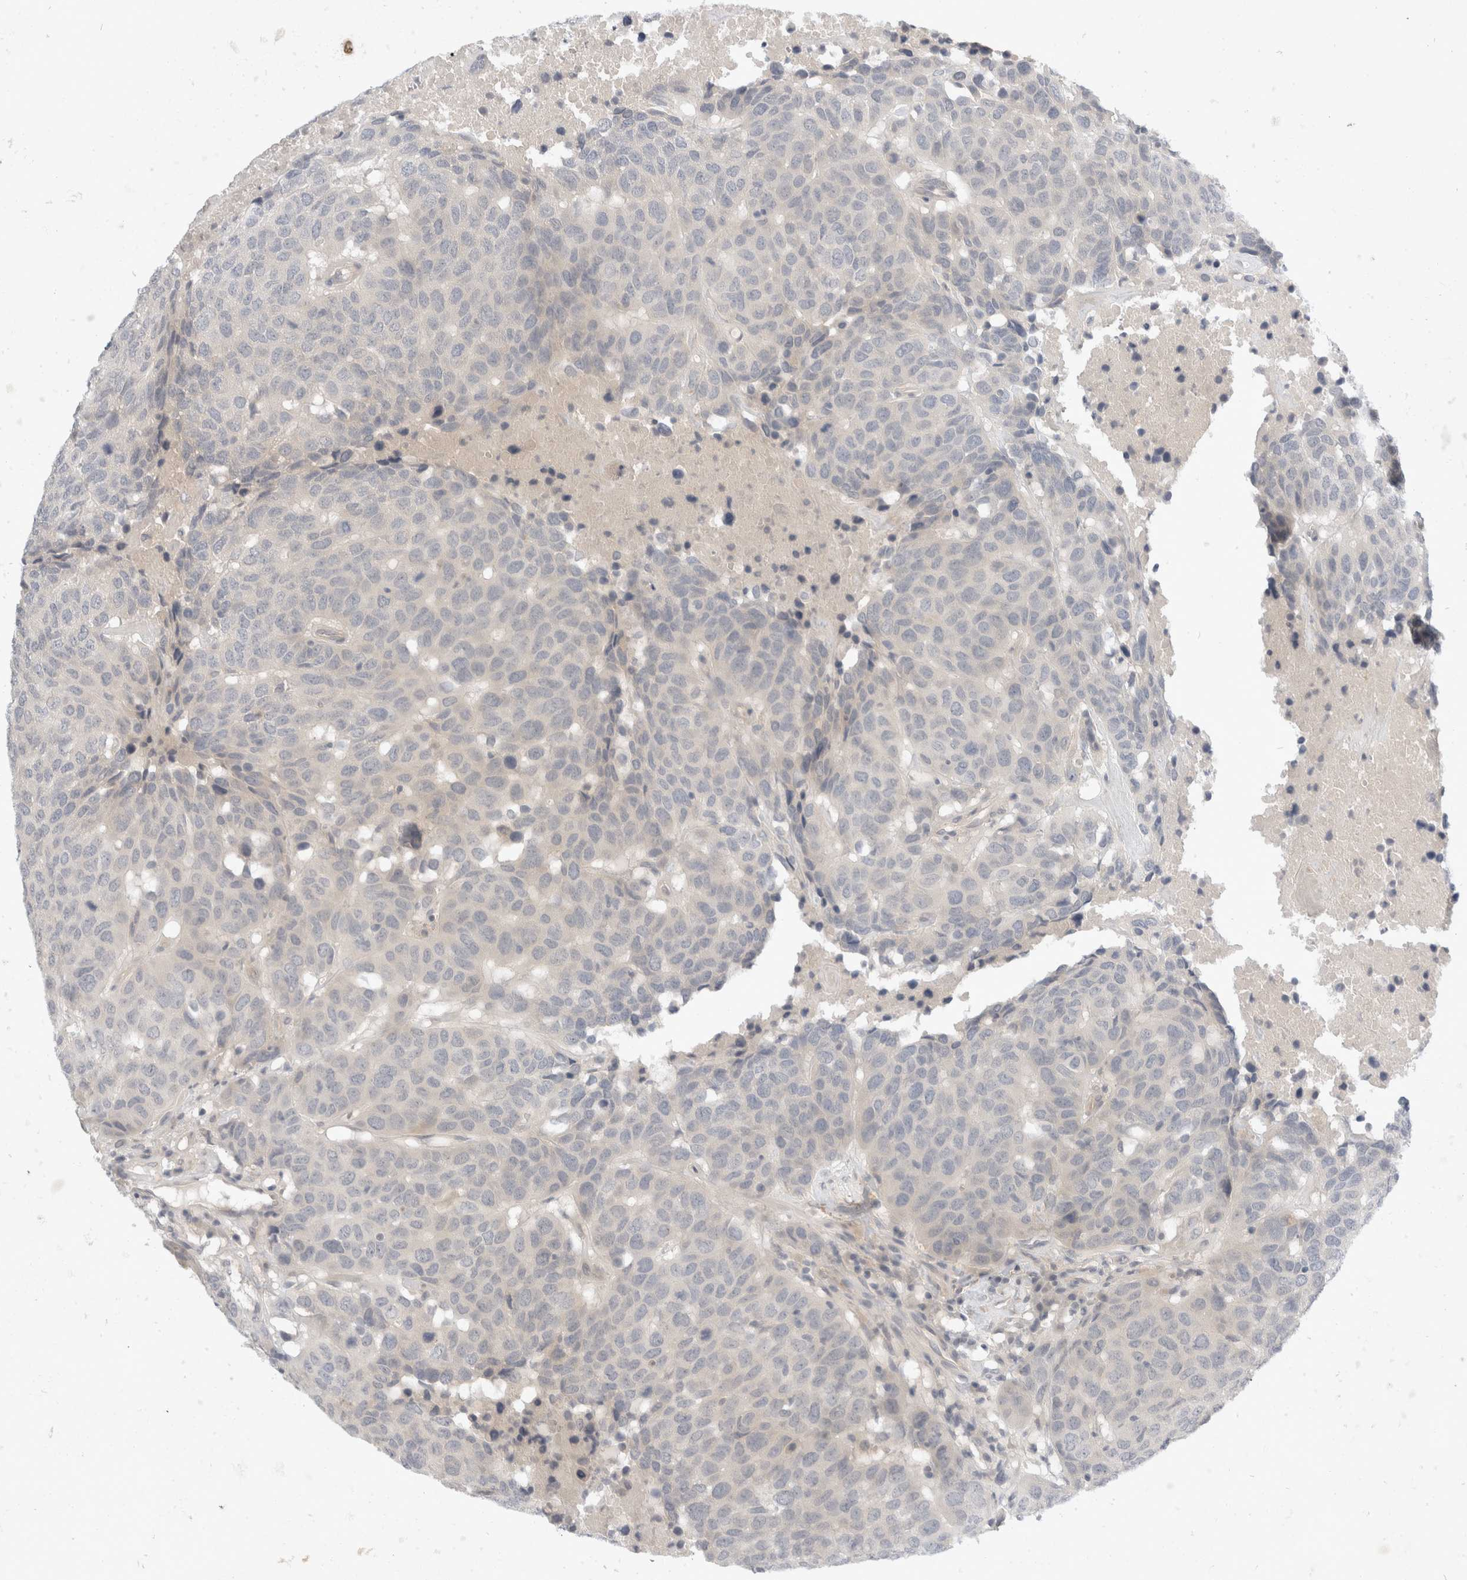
{"staining": {"intensity": "negative", "quantity": "none", "location": "none"}, "tissue": "head and neck cancer", "cell_type": "Tumor cells", "image_type": "cancer", "snomed": [{"axis": "morphology", "description": "Squamous cell carcinoma, NOS"}, {"axis": "topography", "description": "Head-Neck"}], "caption": "Tumor cells show no significant protein staining in squamous cell carcinoma (head and neck).", "gene": "TOM1L2", "patient": {"sex": "male", "age": 66}}